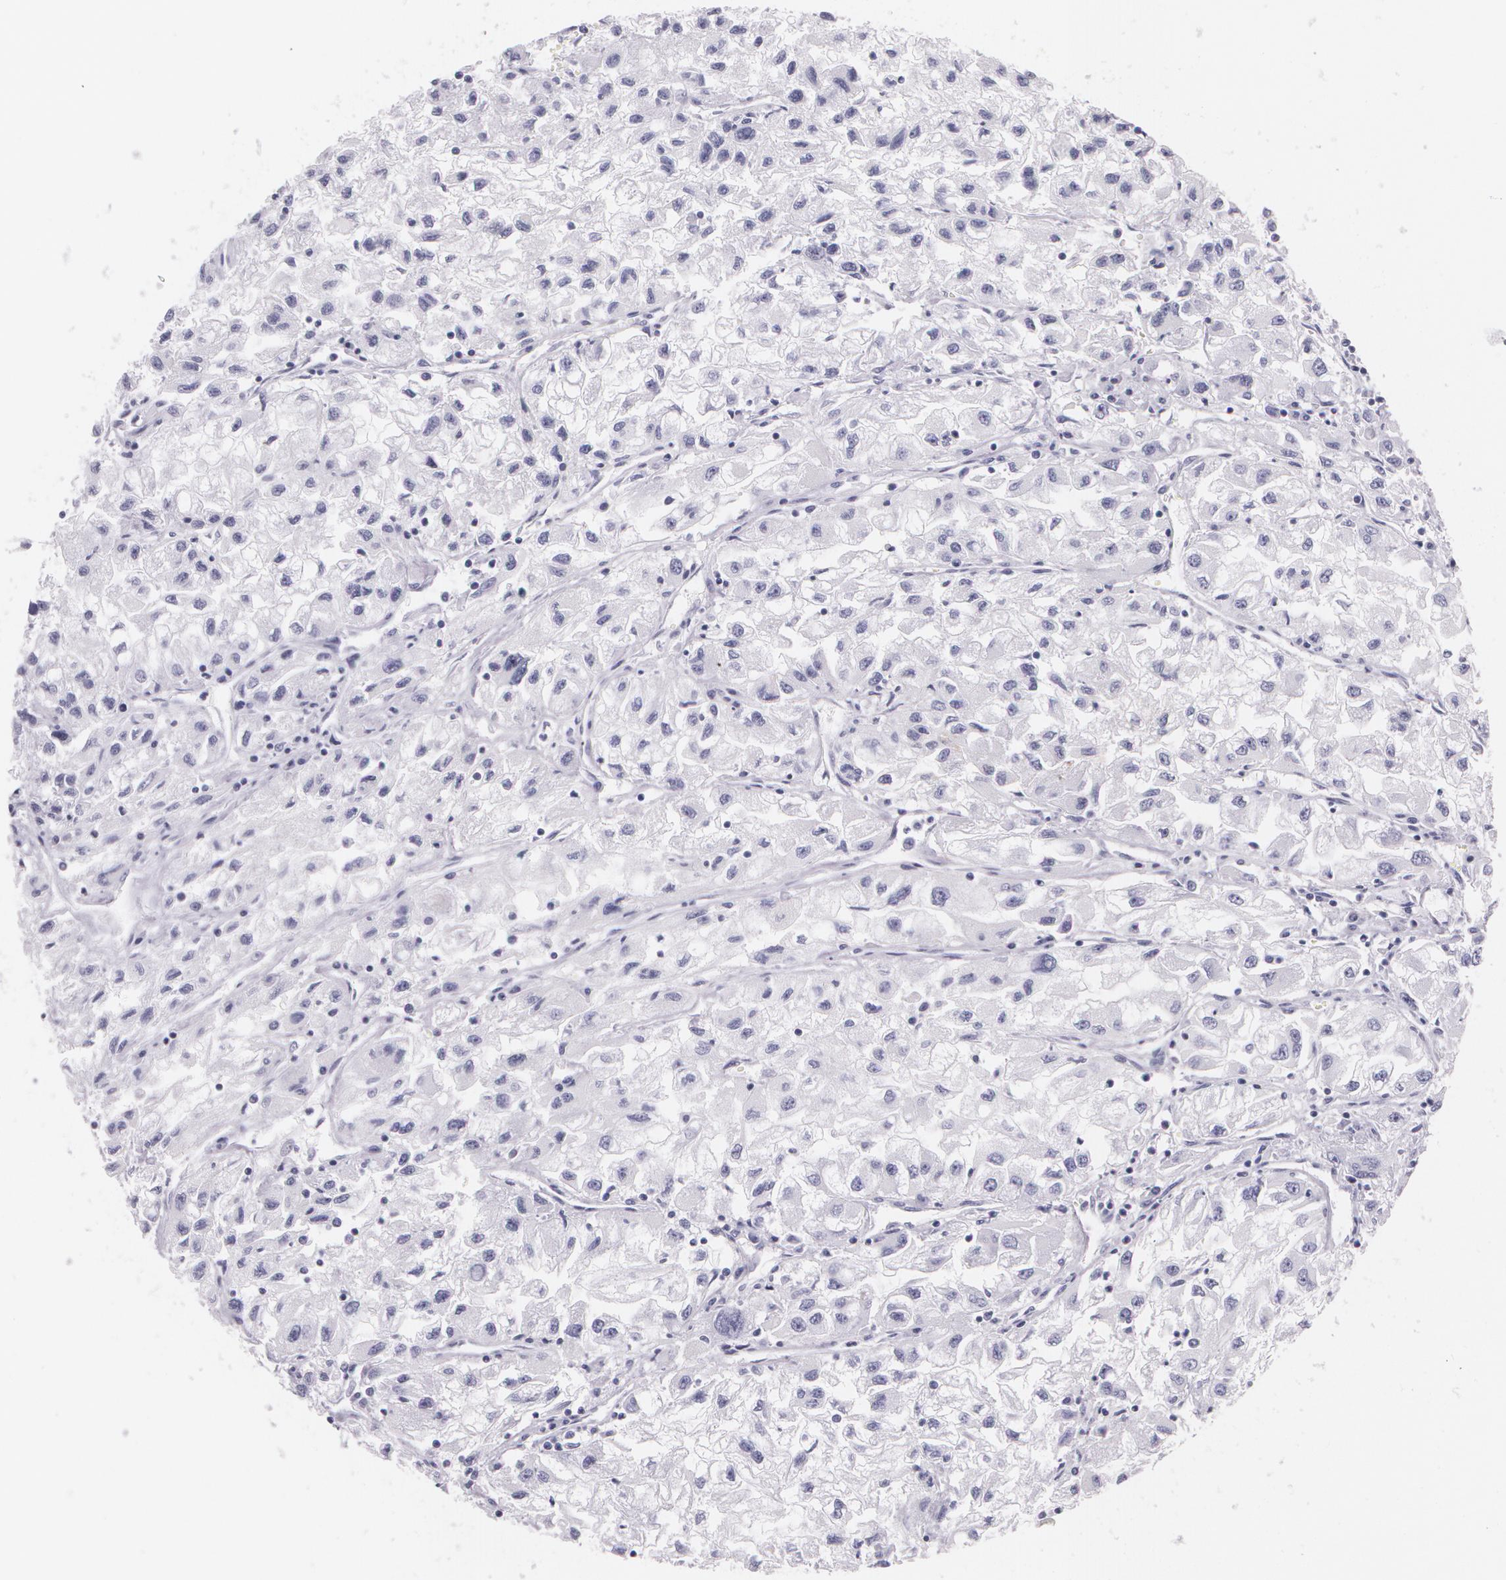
{"staining": {"intensity": "negative", "quantity": "none", "location": "none"}, "tissue": "renal cancer", "cell_type": "Tumor cells", "image_type": "cancer", "snomed": [{"axis": "morphology", "description": "Adenocarcinoma, NOS"}, {"axis": "topography", "description": "Kidney"}], "caption": "Human renal adenocarcinoma stained for a protein using immunohistochemistry demonstrates no positivity in tumor cells.", "gene": "DLG4", "patient": {"sex": "male", "age": 59}}